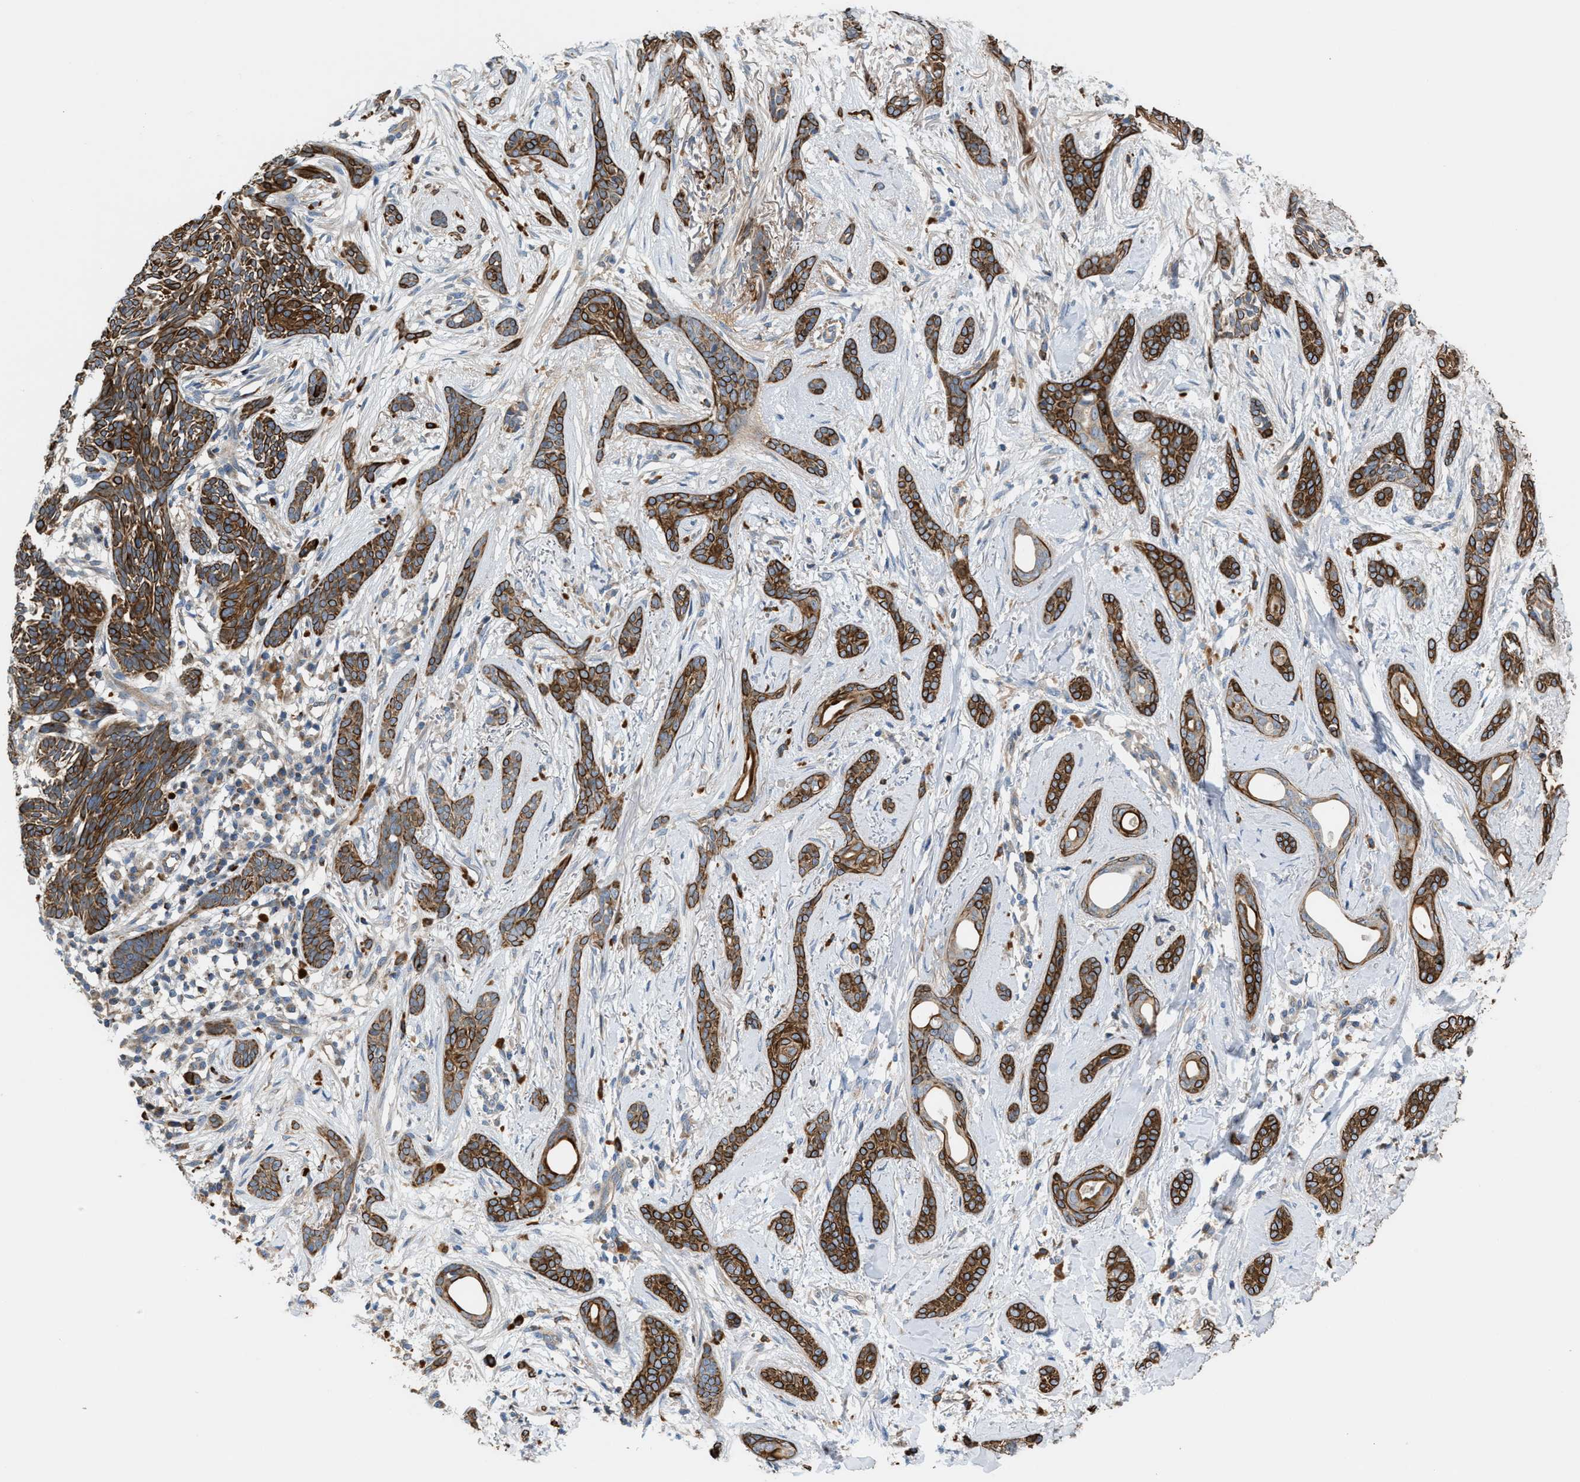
{"staining": {"intensity": "strong", "quantity": ">75%", "location": "cytoplasmic/membranous"}, "tissue": "skin cancer", "cell_type": "Tumor cells", "image_type": "cancer", "snomed": [{"axis": "morphology", "description": "Basal cell carcinoma"}, {"axis": "morphology", "description": "Adnexal tumor, benign"}, {"axis": "topography", "description": "Skin"}], "caption": "Human skin cancer stained with a protein marker reveals strong staining in tumor cells.", "gene": "PDCL", "patient": {"sex": "female", "age": 42}}